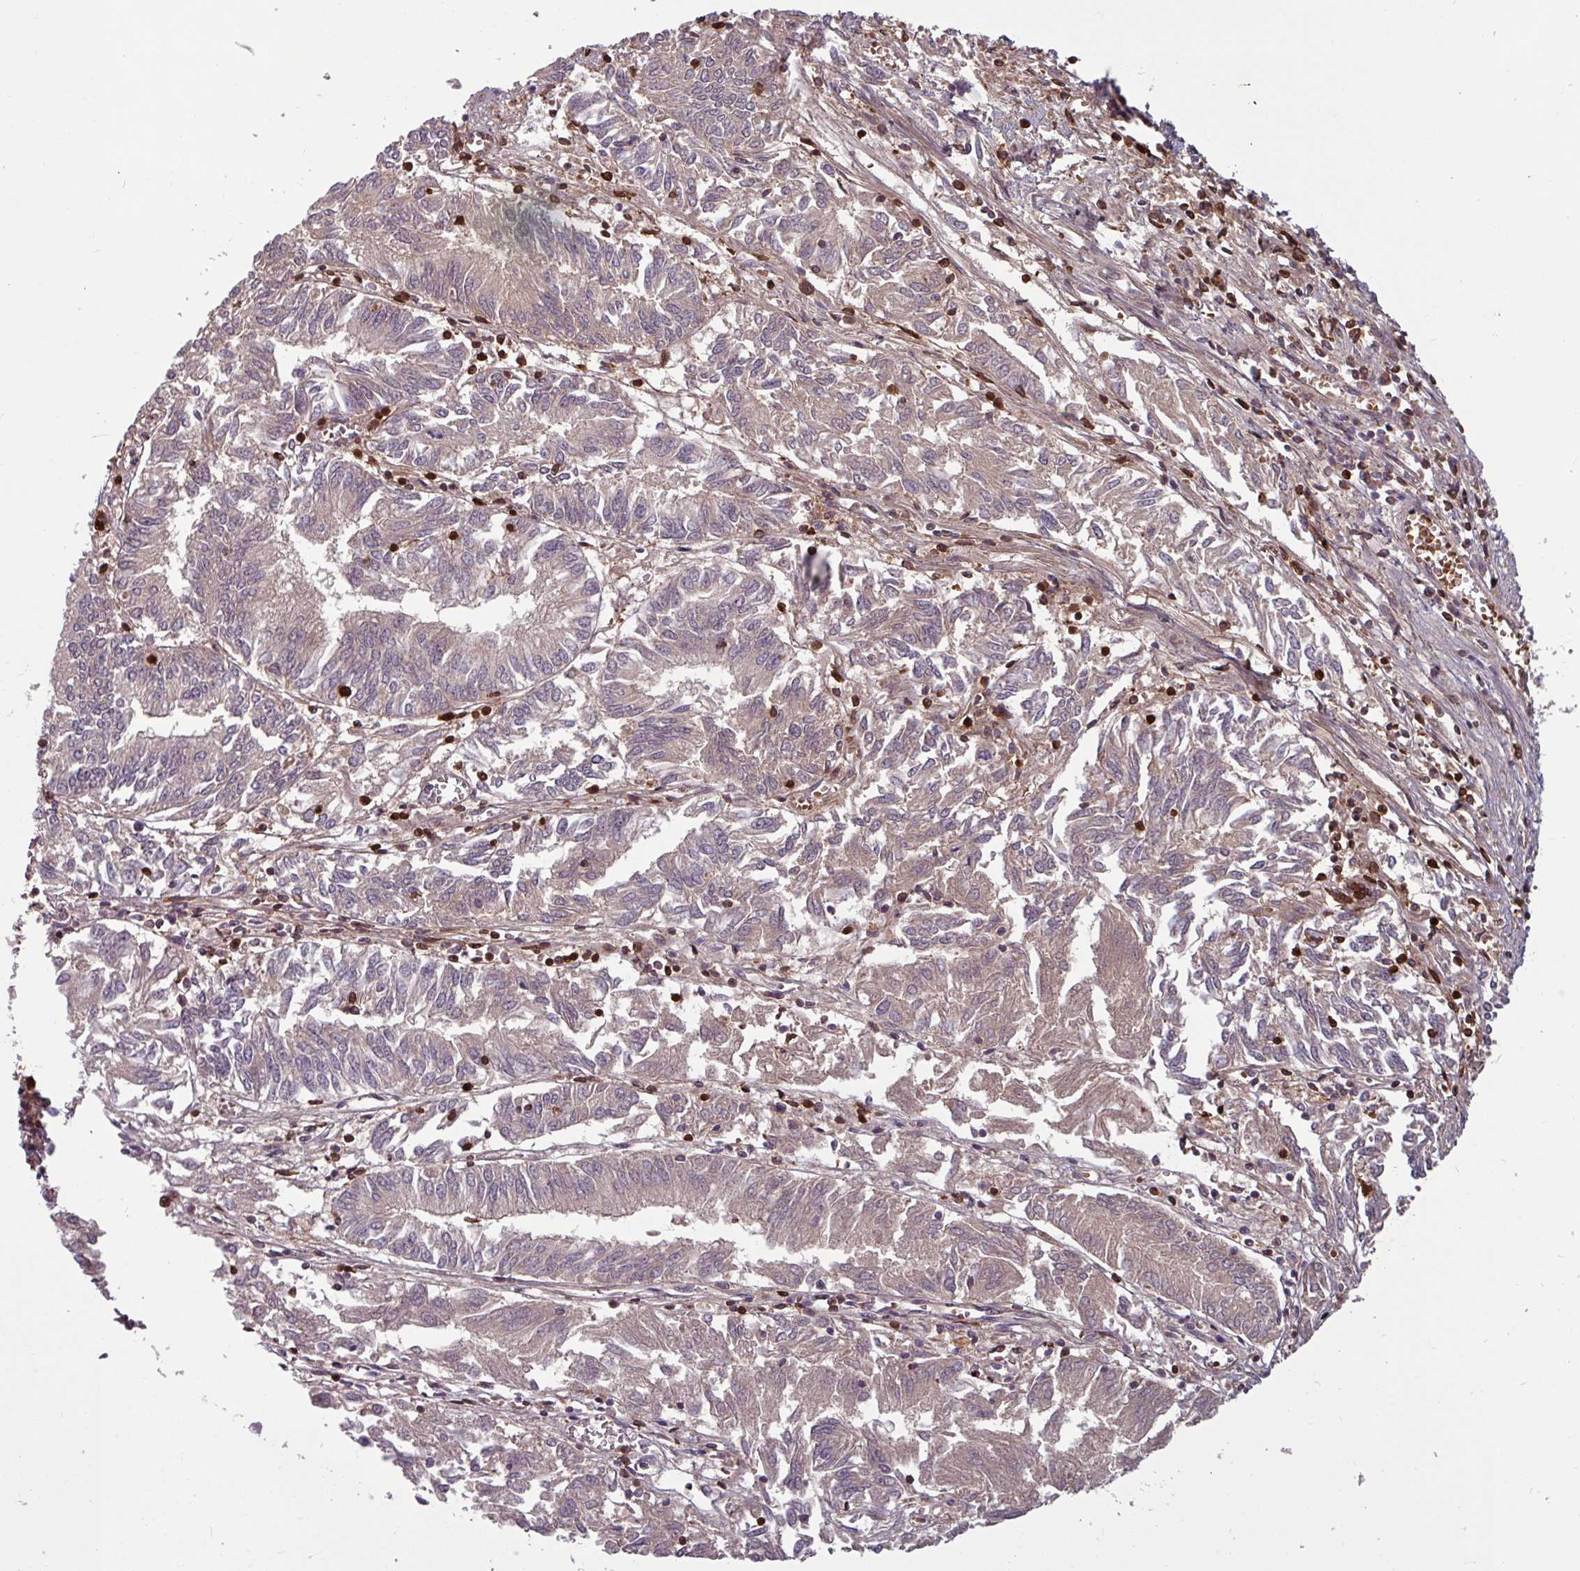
{"staining": {"intensity": "weak", "quantity": "25%-75%", "location": "cytoplasmic/membranous"}, "tissue": "endometrial cancer", "cell_type": "Tumor cells", "image_type": "cancer", "snomed": [{"axis": "morphology", "description": "Adenocarcinoma, NOS"}, {"axis": "topography", "description": "Endometrium"}], "caption": "Immunohistochemistry (IHC) photomicrograph of human endometrial cancer (adenocarcinoma) stained for a protein (brown), which shows low levels of weak cytoplasmic/membranous staining in approximately 25%-75% of tumor cells.", "gene": "SEC61G", "patient": {"sex": "female", "age": 54}}